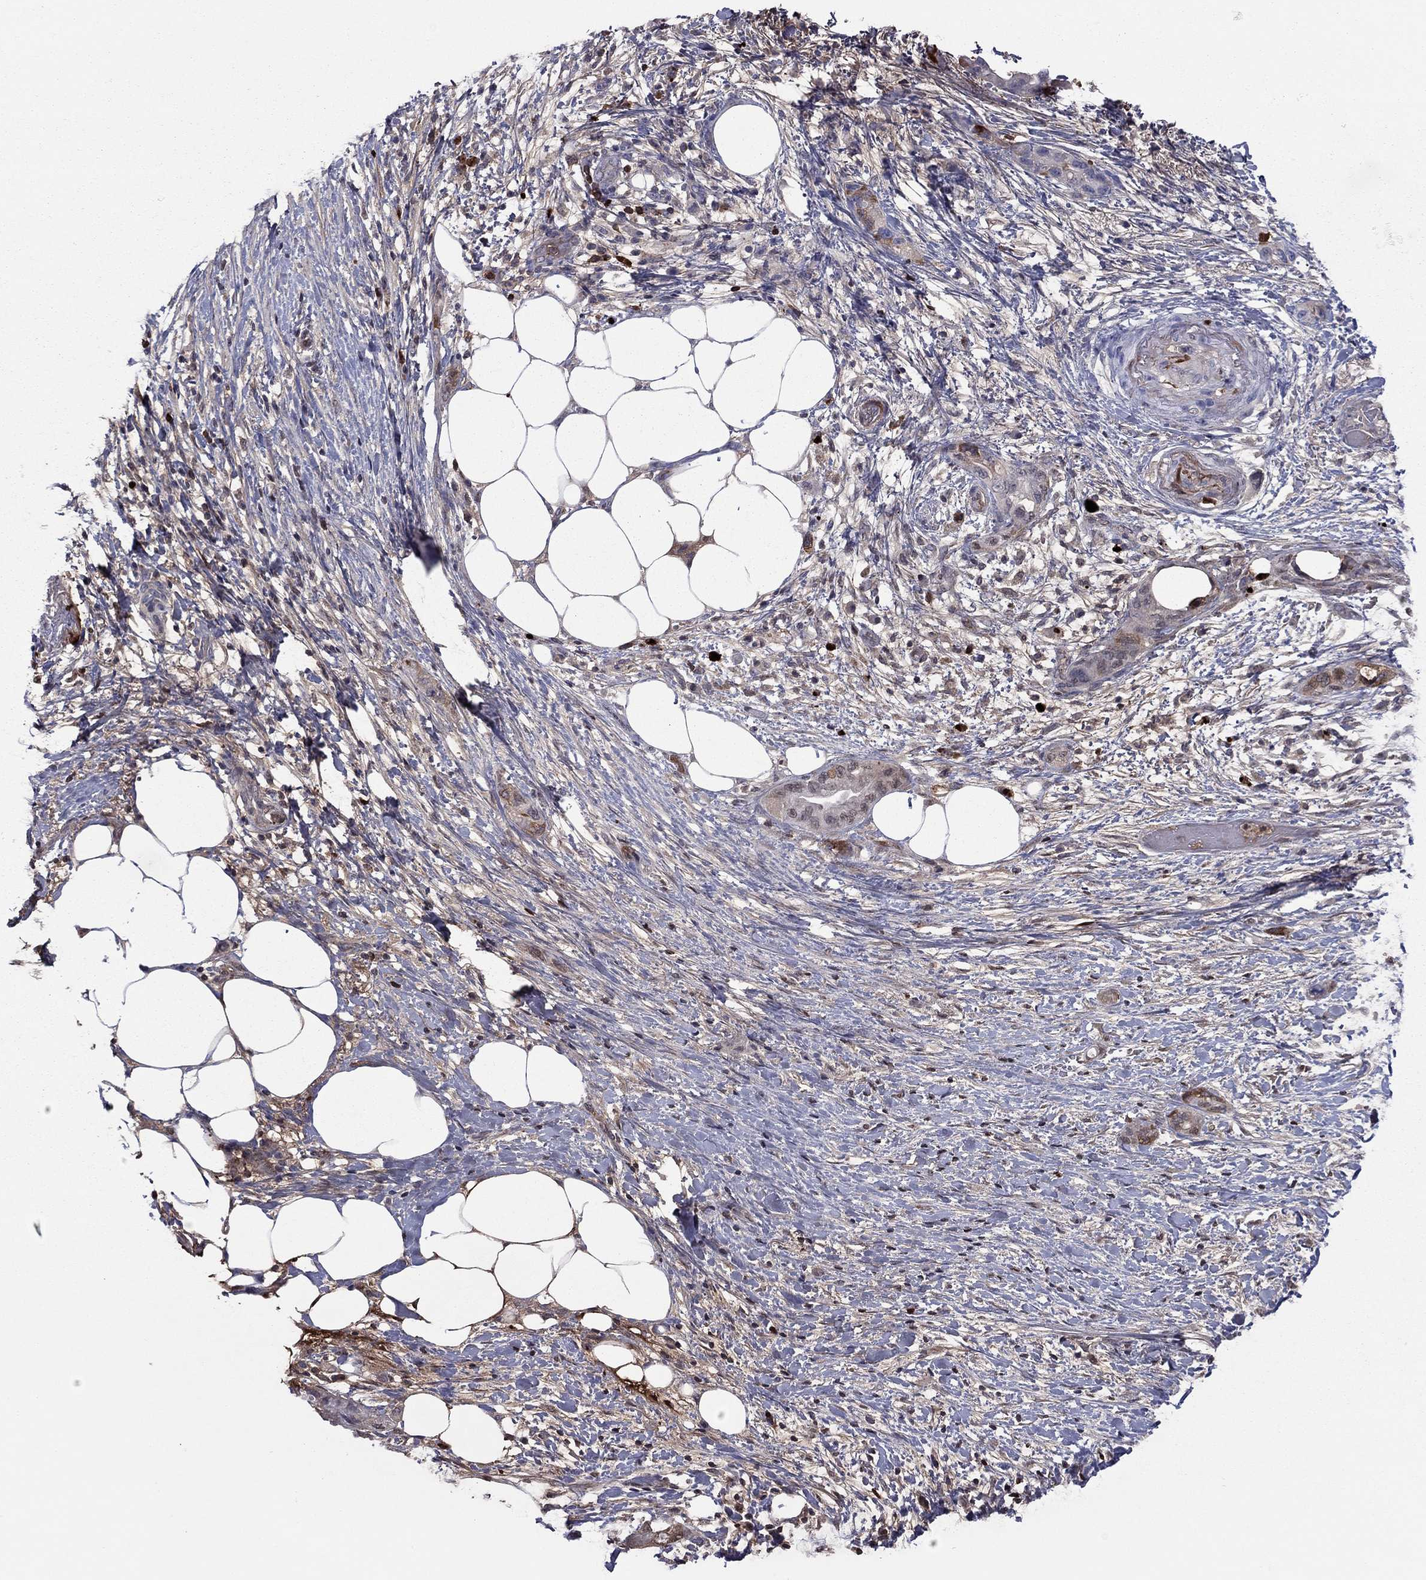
{"staining": {"intensity": "strong", "quantity": "<25%", "location": "cytoplasmic/membranous"}, "tissue": "pancreatic cancer", "cell_type": "Tumor cells", "image_type": "cancer", "snomed": [{"axis": "morphology", "description": "Adenocarcinoma, NOS"}, {"axis": "topography", "description": "Pancreas"}], "caption": "This image demonstrates IHC staining of human adenocarcinoma (pancreatic), with medium strong cytoplasmic/membranous positivity in approximately <25% of tumor cells.", "gene": "HPX", "patient": {"sex": "female", "age": 72}}